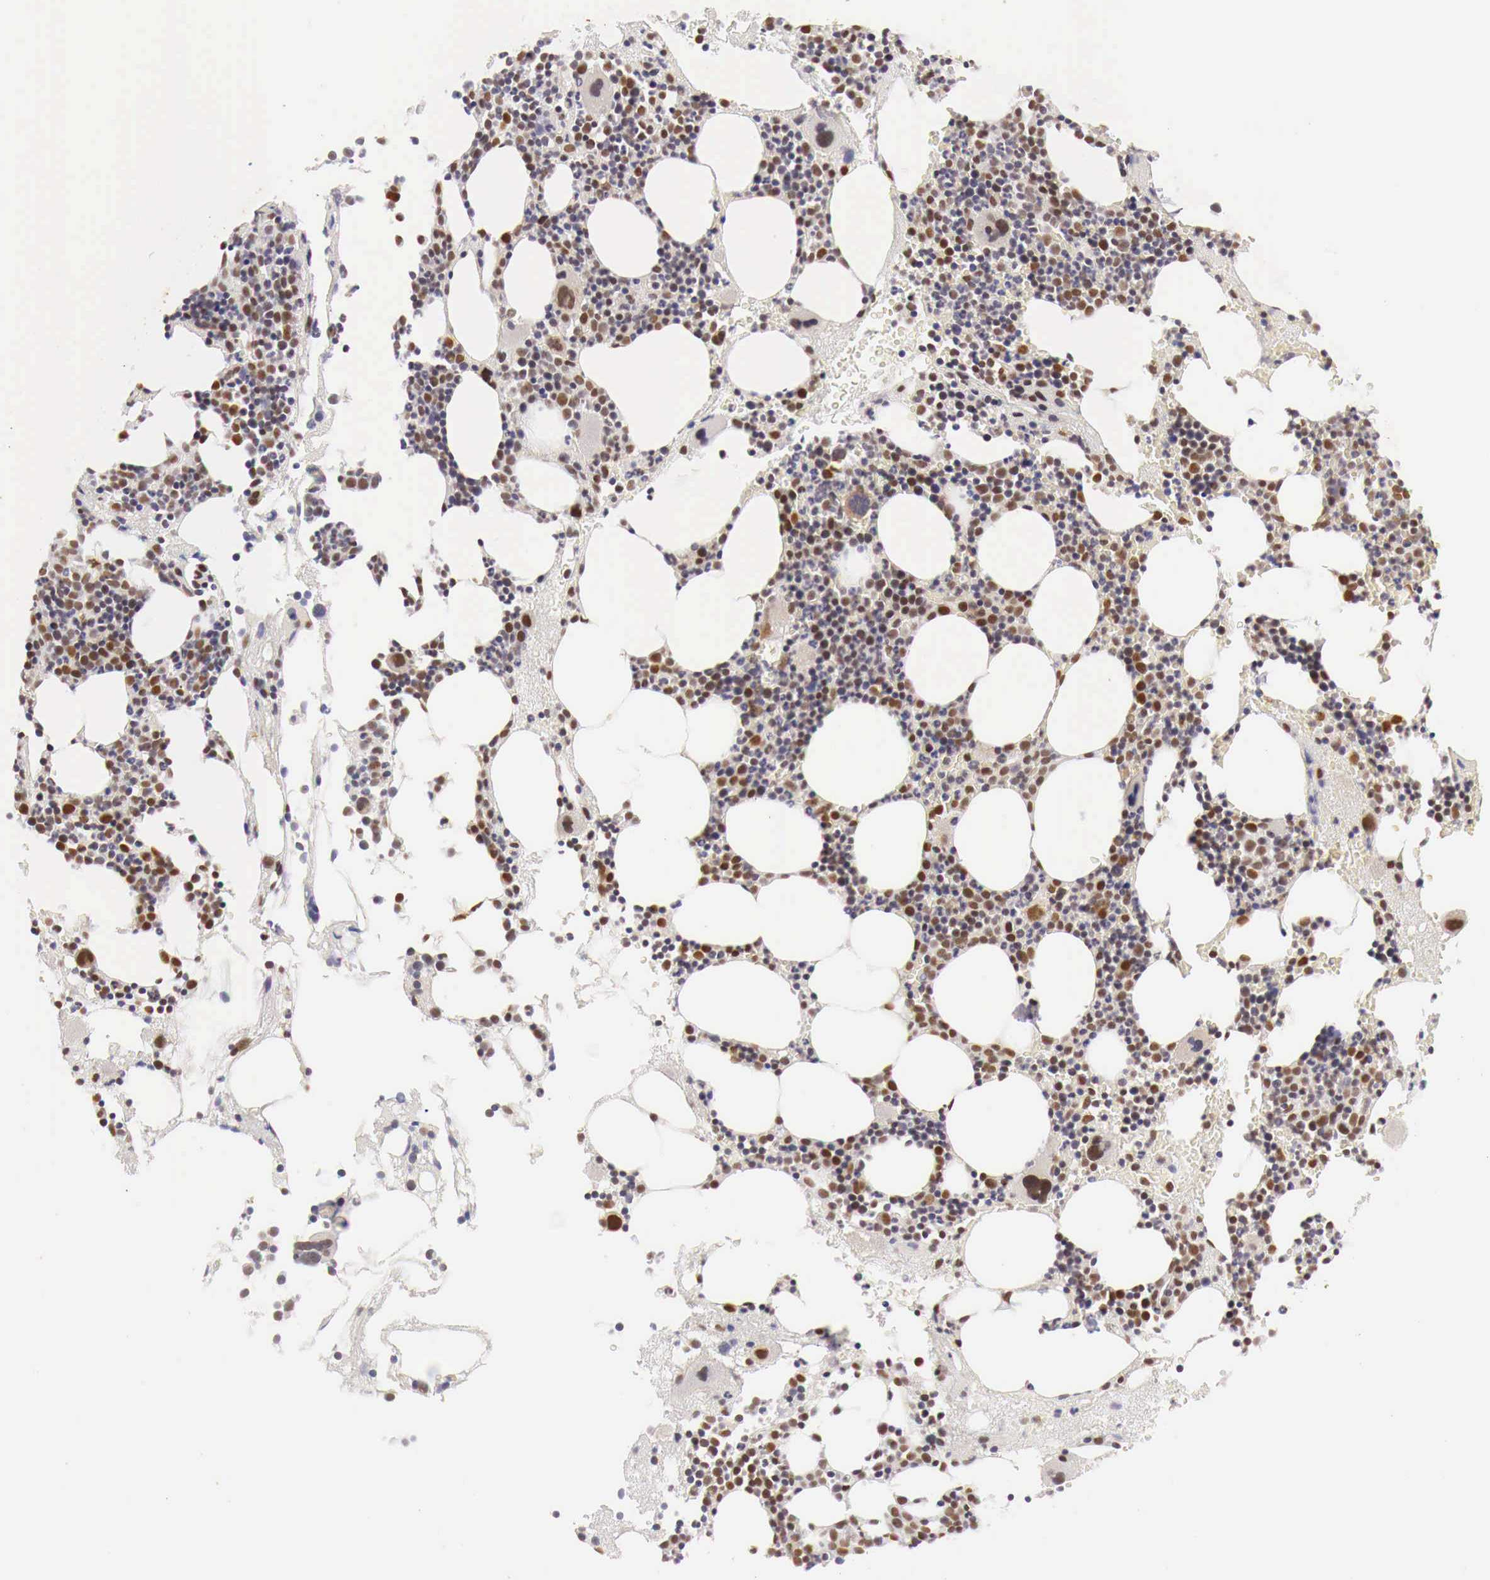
{"staining": {"intensity": "moderate", "quantity": "25%-75%", "location": "cytoplasmic/membranous,nuclear"}, "tissue": "bone marrow", "cell_type": "Hematopoietic cells", "image_type": "normal", "snomed": [{"axis": "morphology", "description": "Normal tissue, NOS"}, {"axis": "topography", "description": "Bone marrow"}], "caption": "A micrograph of bone marrow stained for a protein demonstrates moderate cytoplasmic/membranous,nuclear brown staining in hematopoietic cells.", "gene": "GPKOW", "patient": {"sex": "male", "age": 75}}